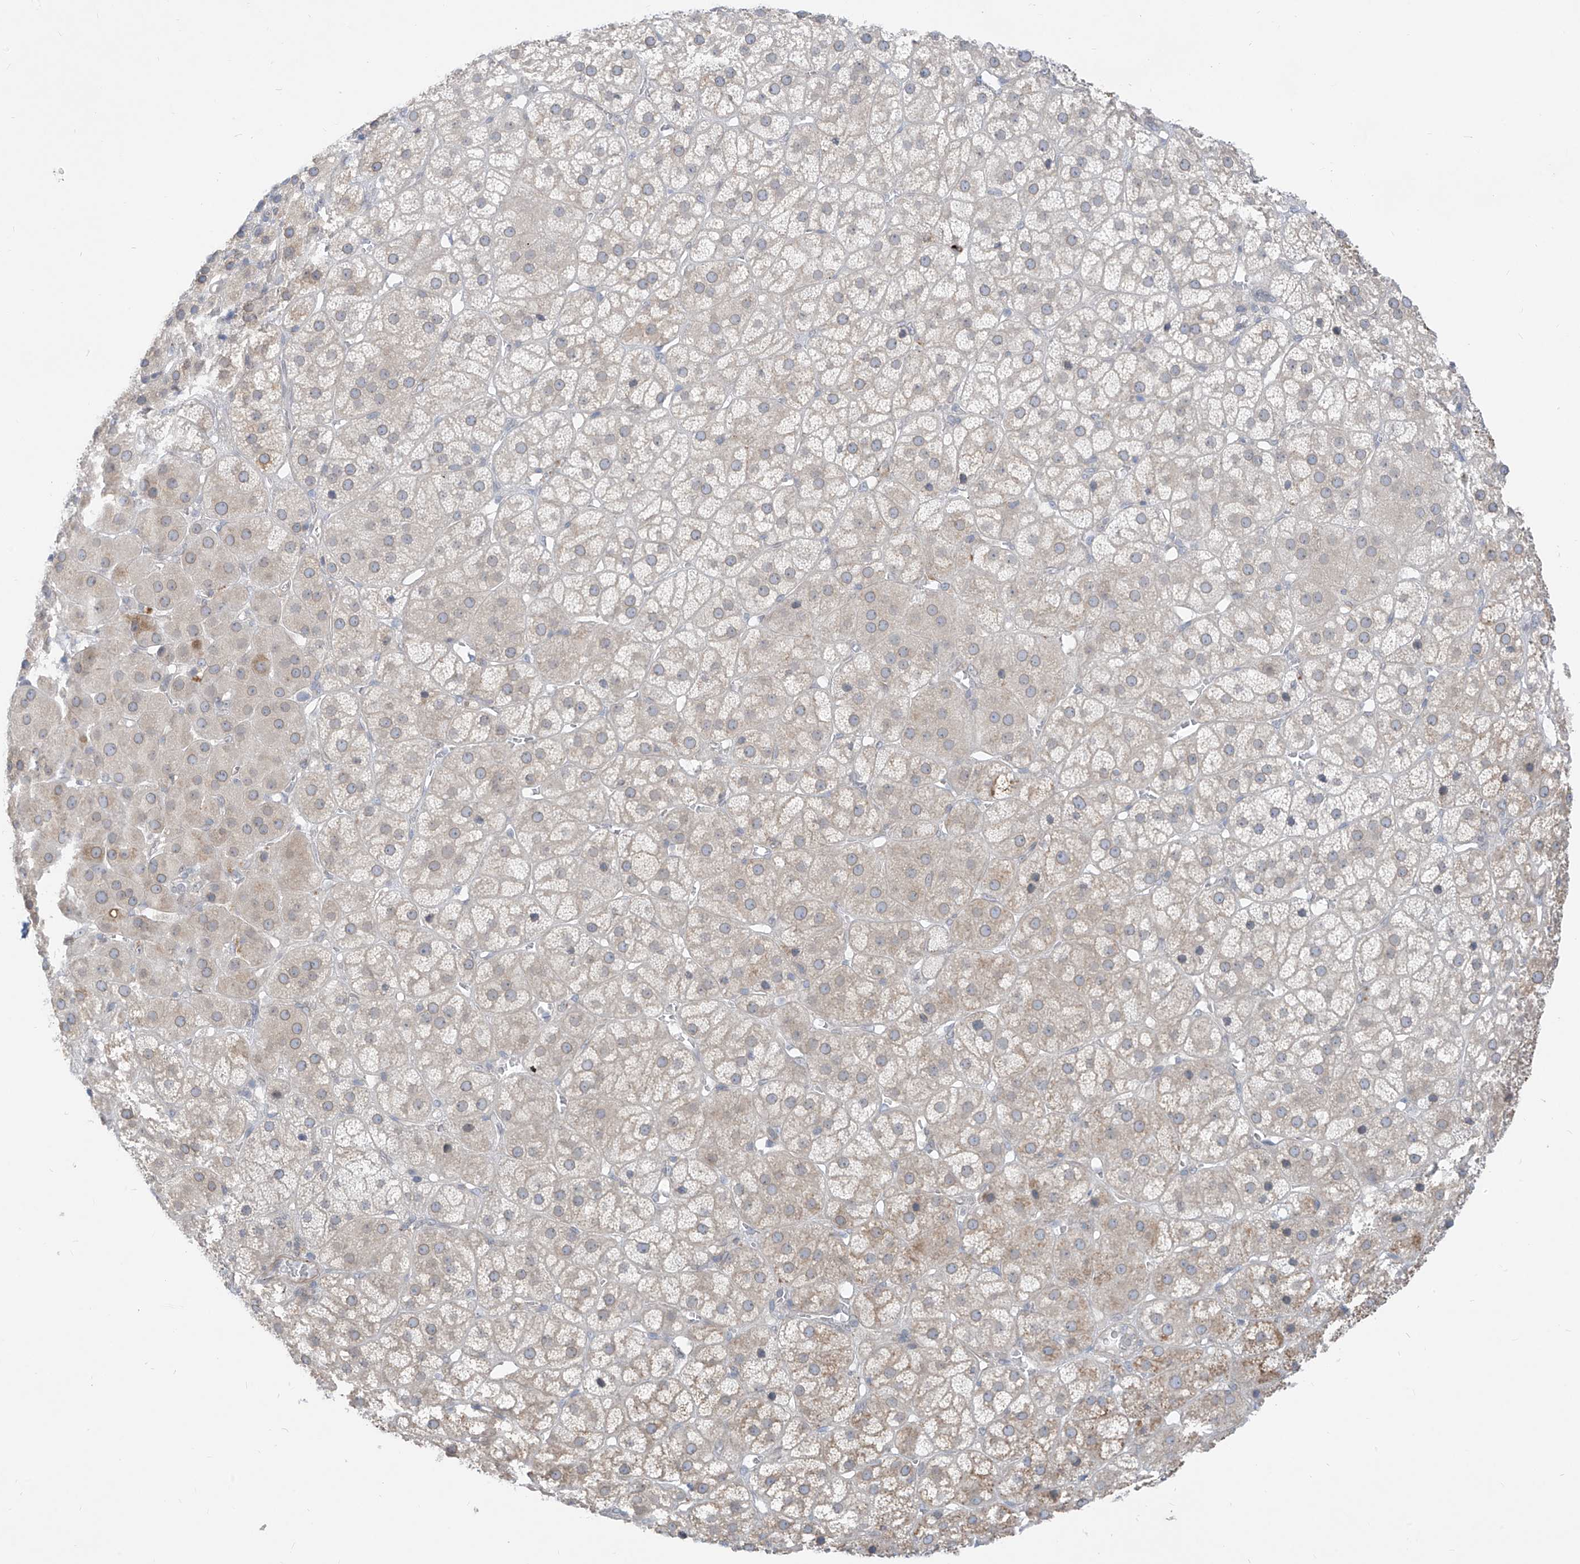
{"staining": {"intensity": "moderate", "quantity": "<25%", "location": "cytoplasmic/membranous"}, "tissue": "adrenal gland", "cell_type": "Glandular cells", "image_type": "normal", "snomed": [{"axis": "morphology", "description": "Normal tissue, NOS"}, {"axis": "topography", "description": "Adrenal gland"}], "caption": "Protein expression by immunohistochemistry displays moderate cytoplasmic/membranous staining in about <25% of glandular cells in normal adrenal gland. The protein of interest is stained brown, and the nuclei are stained in blue (DAB (3,3'-diaminobenzidine) IHC with brightfield microscopy, high magnification).", "gene": "KRTAP25", "patient": {"sex": "female", "age": 57}}